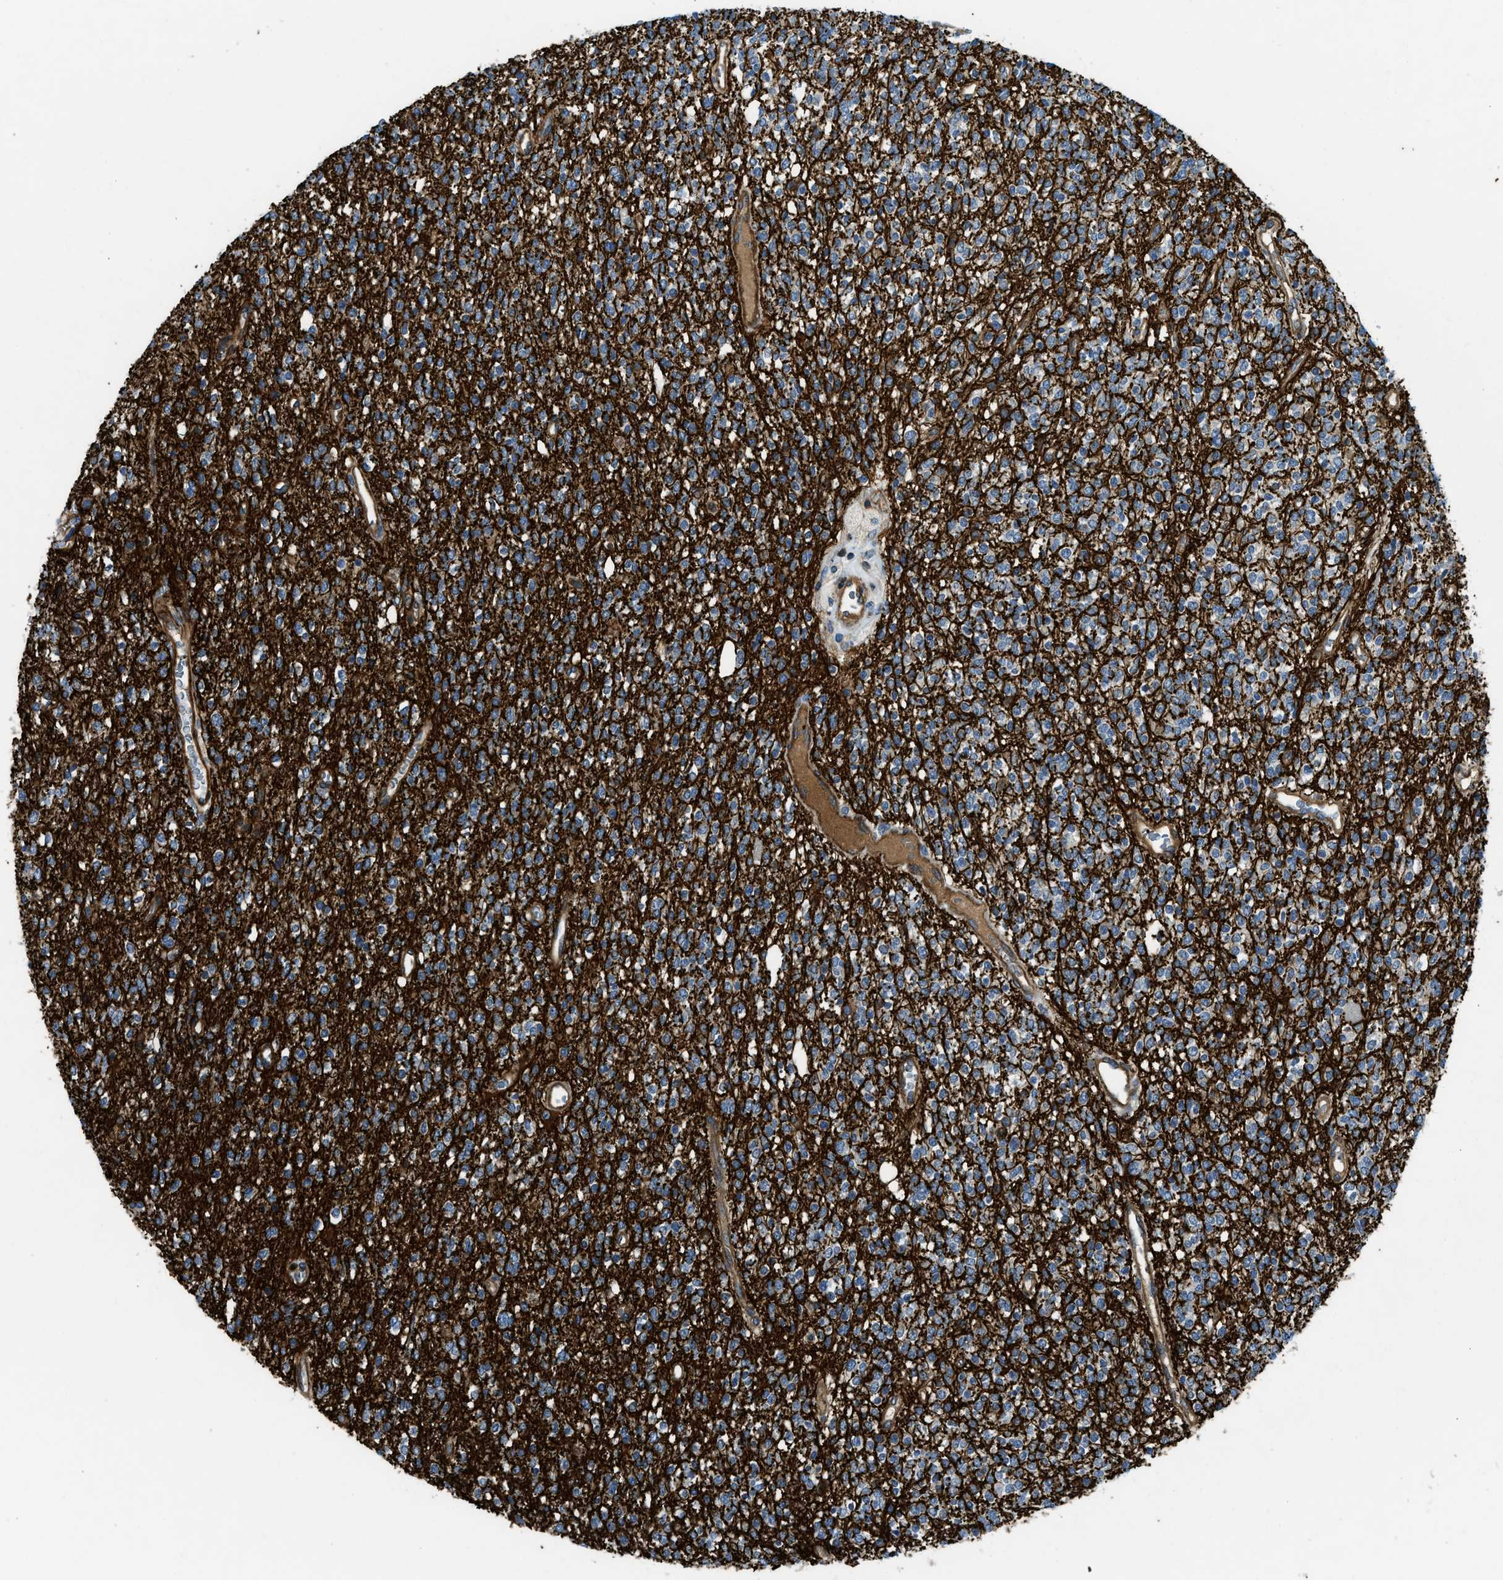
{"staining": {"intensity": "weak", "quantity": "25%-75%", "location": "cytoplasmic/membranous"}, "tissue": "glioma", "cell_type": "Tumor cells", "image_type": "cancer", "snomed": [{"axis": "morphology", "description": "Glioma, malignant, High grade"}, {"axis": "topography", "description": "Brain"}], "caption": "A brown stain labels weak cytoplasmic/membranous expression of a protein in human malignant glioma (high-grade) tumor cells.", "gene": "NYNRIN", "patient": {"sex": "male", "age": 34}}